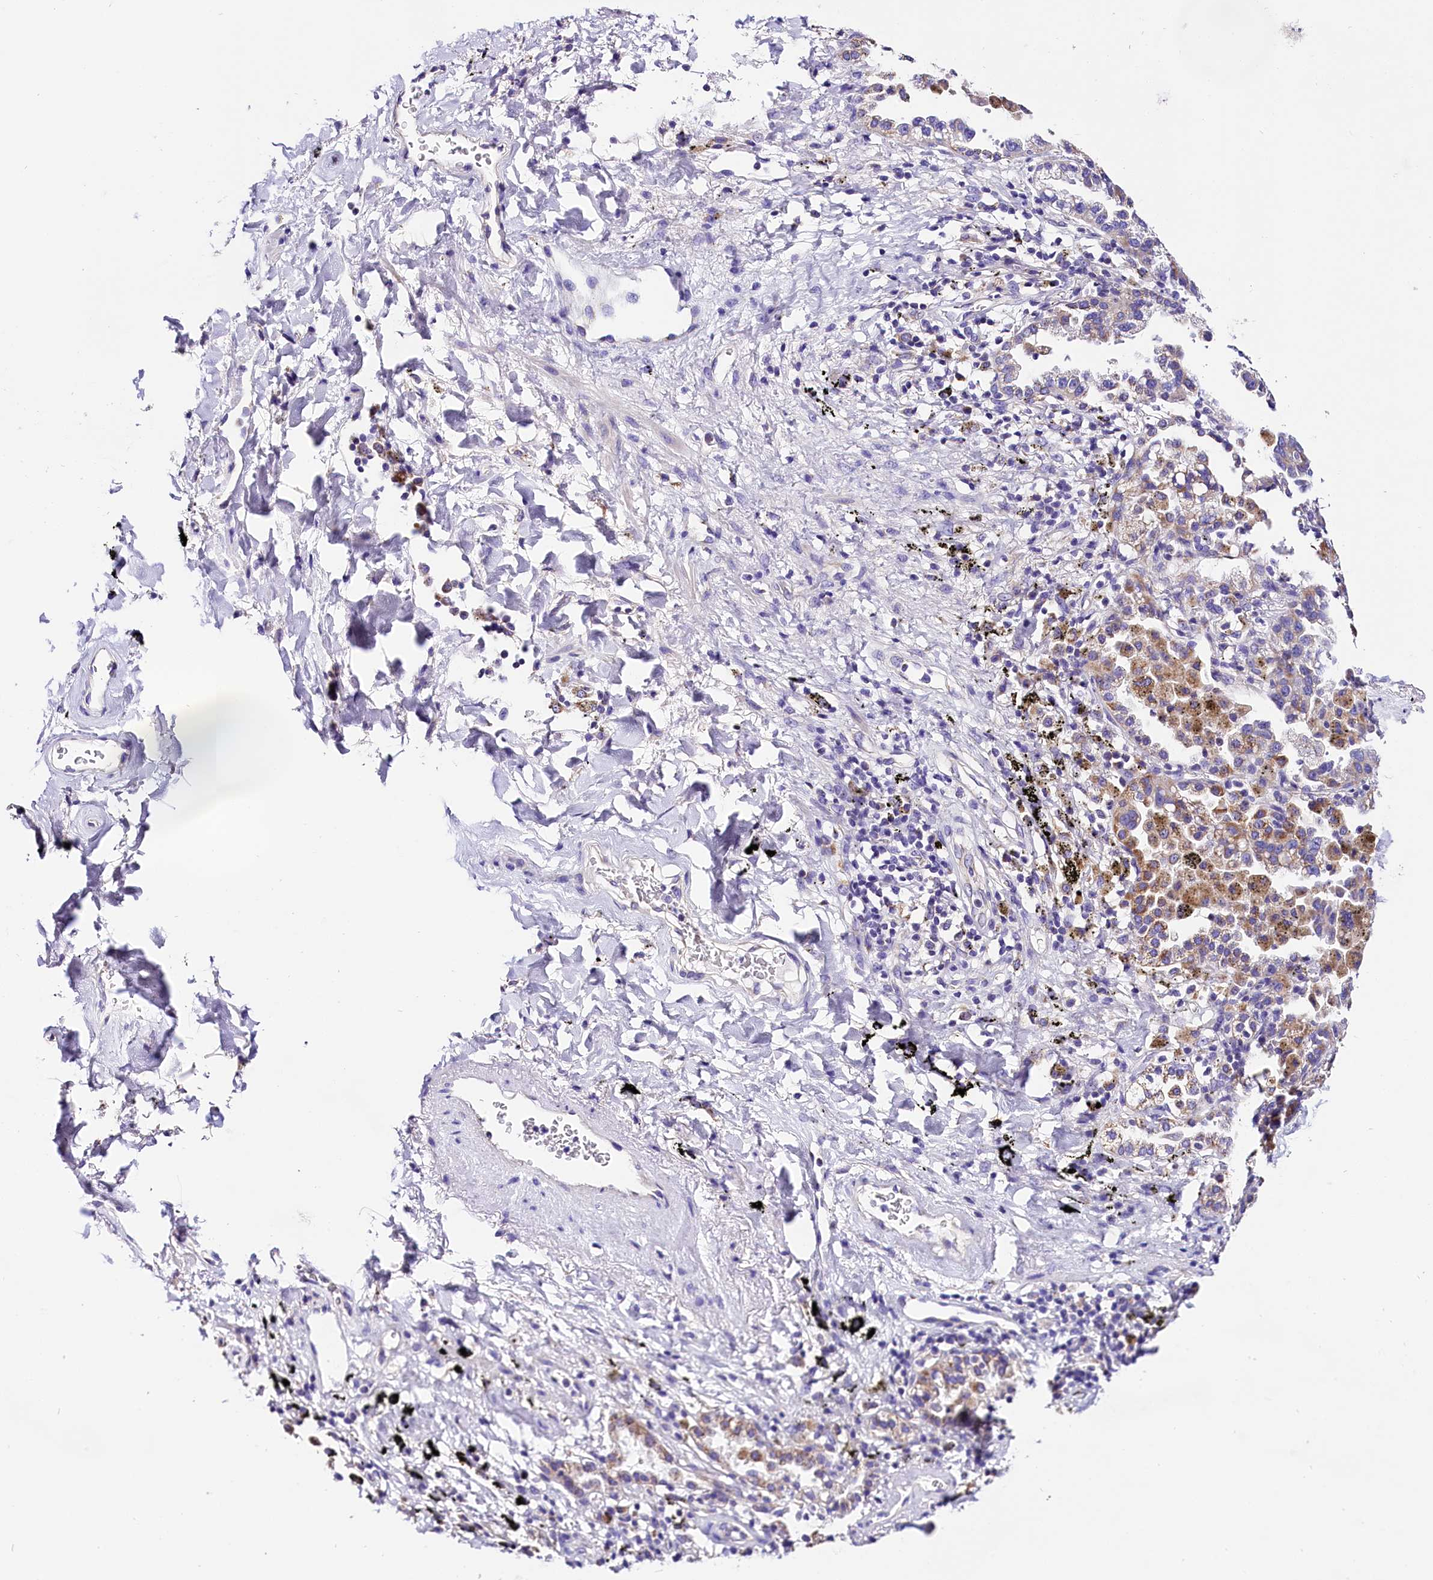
{"staining": {"intensity": "negative", "quantity": "none", "location": "none"}, "tissue": "lung cancer", "cell_type": "Tumor cells", "image_type": "cancer", "snomed": [{"axis": "morphology", "description": "Normal tissue, NOS"}, {"axis": "morphology", "description": "Adenocarcinoma, NOS"}, {"axis": "topography", "description": "Lung"}], "caption": "Tumor cells show no significant protein expression in lung cancer (adenocarcinoma).", "gene": "ACAA2", "patient": {"sex": "male", "age": 59}}